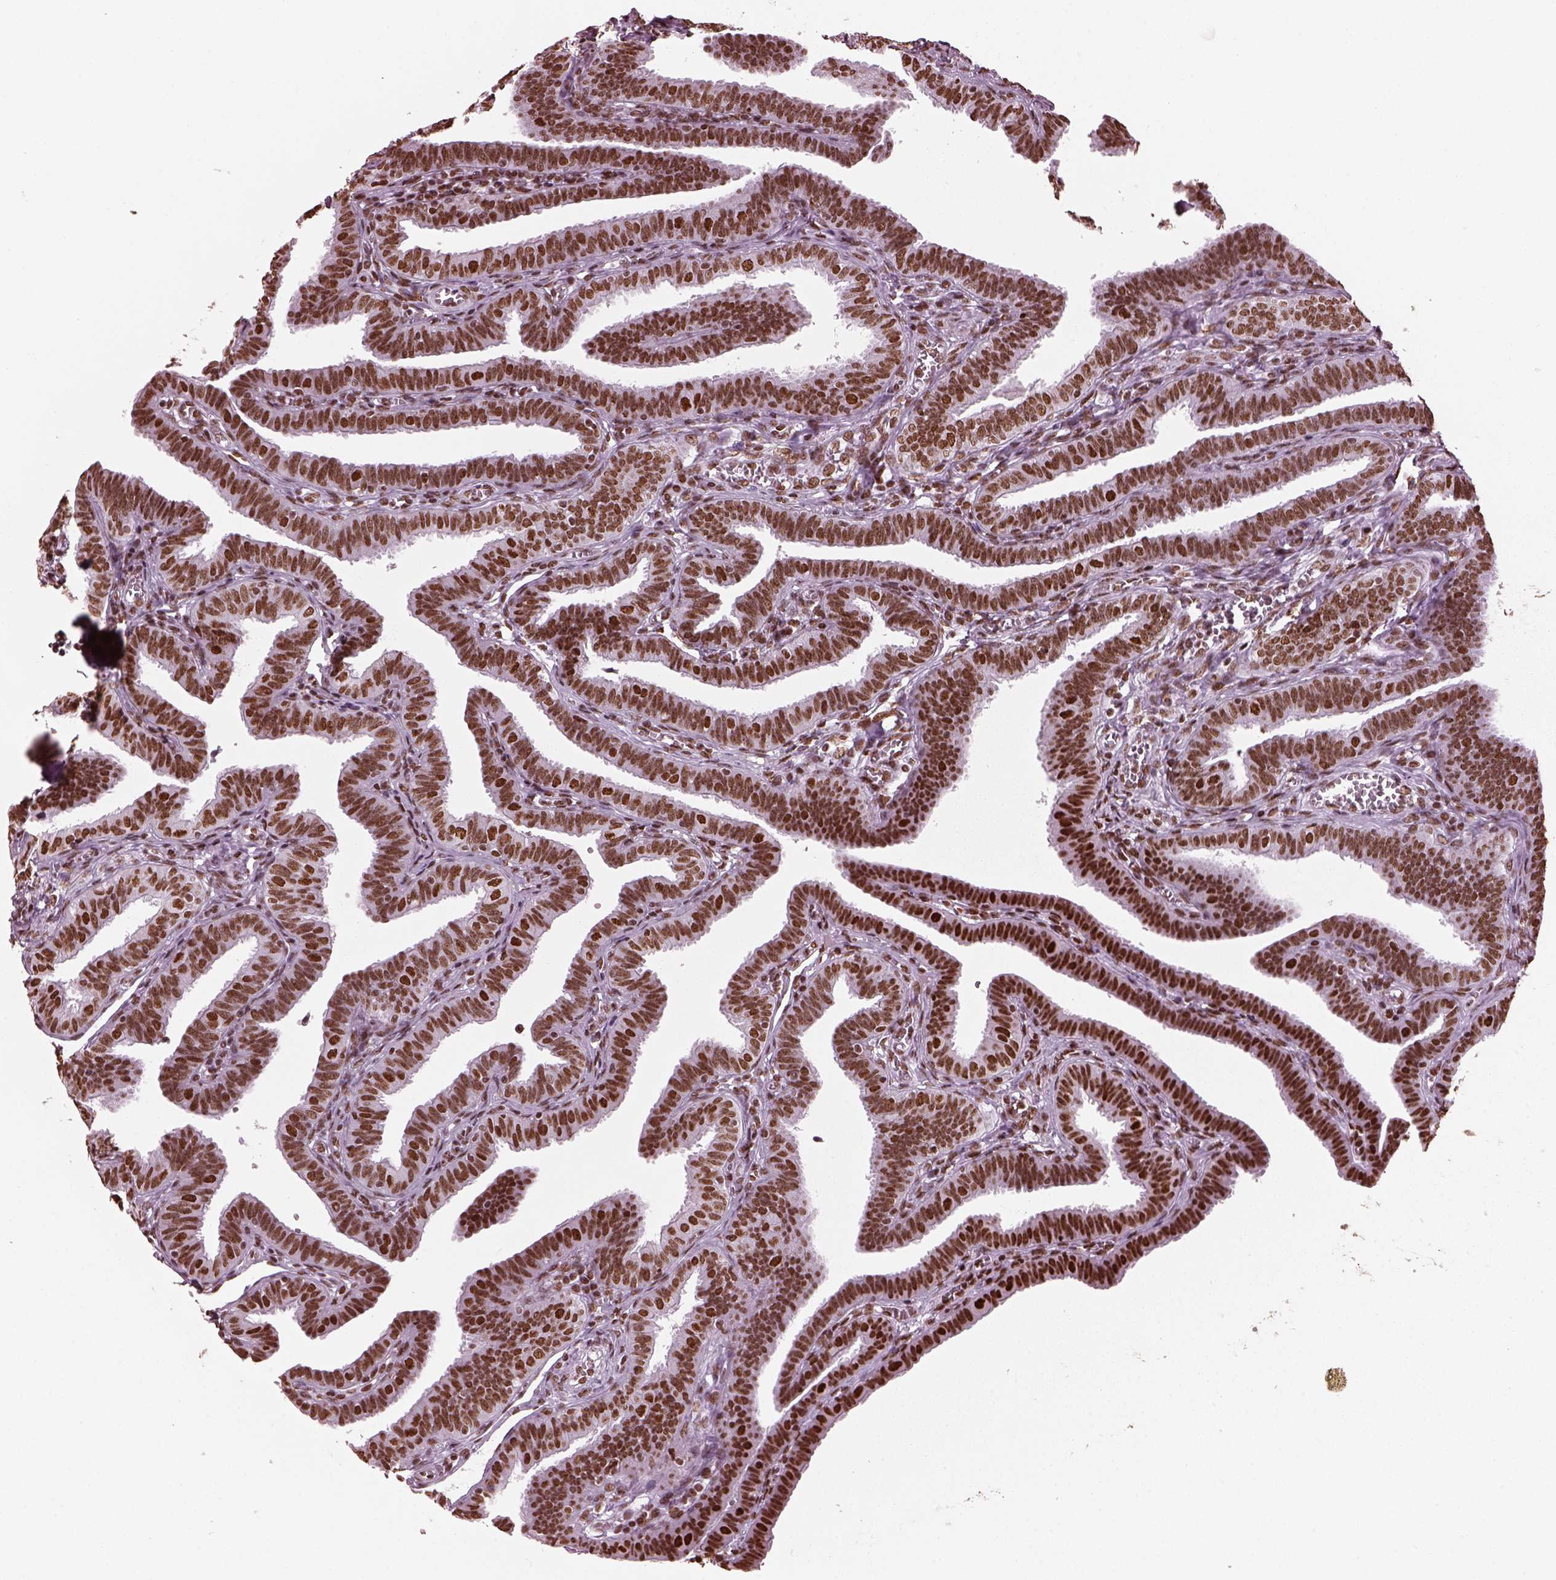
{"staining": {"intensity": "strong", "quantity": ">75%", "location": "nuclear"}, "tissue": "fallopian tube", "cell_type": "Glandular cells", "image_type": "normal", "snomed": [{"axis": "morphology", "description": "Normal tissue, NOS"}, {"axis": "topography", "description": "Fallopian tube"}], "caption": "High-power microscopy captured an IHC photomicrograph of normal fallopian tube, revealing strong nuclear staining in approximately >75% of glandular cells. Immunohistochemistry (ihc) stains the protein of interest in brown and the nuclei are stained blue.", "gene": "CBFA2T3", "patient": {"sex": "female", "age": 25}}